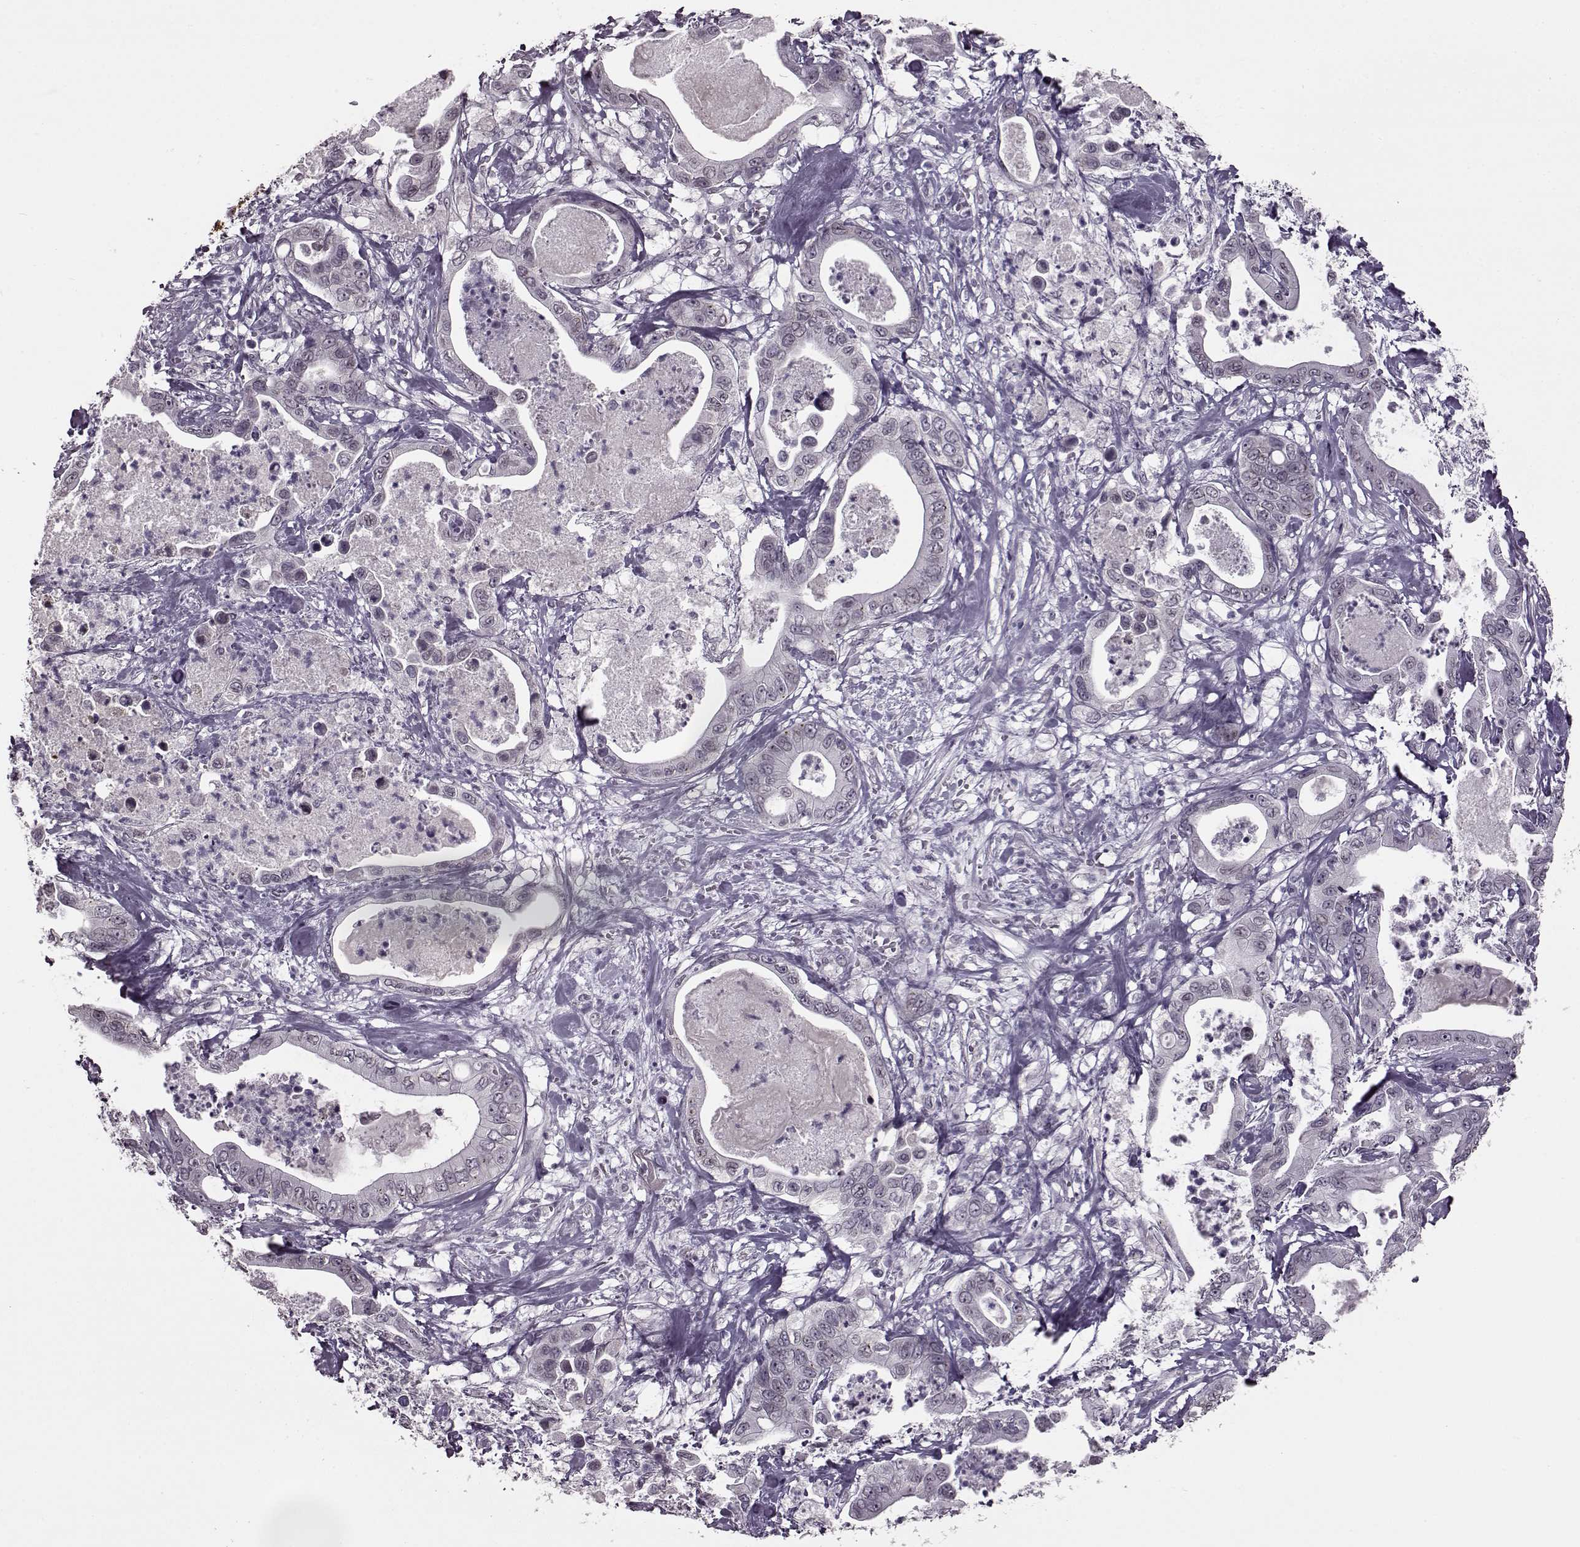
{"staining": {"intensity": "negative", "quantity": "none", "location": "none"}, "tissue": "pancreatic cancer", "cell_type": "Tumor cells", "image_type": "cancer", "snomed": [{"axis": "morphology", "description": "Adenocarcinoma, NOS"}, {"axis": "topography", "description": "Pancreas"}], "caption": "High power microscopy micrograph of an immunohistochemistry (IHC) photomicrograph of pancreatic cancer, revealing no significant staining in tumor cells.", "gene": "STX1B", "patient": {"sex": "male", "age": 71}}